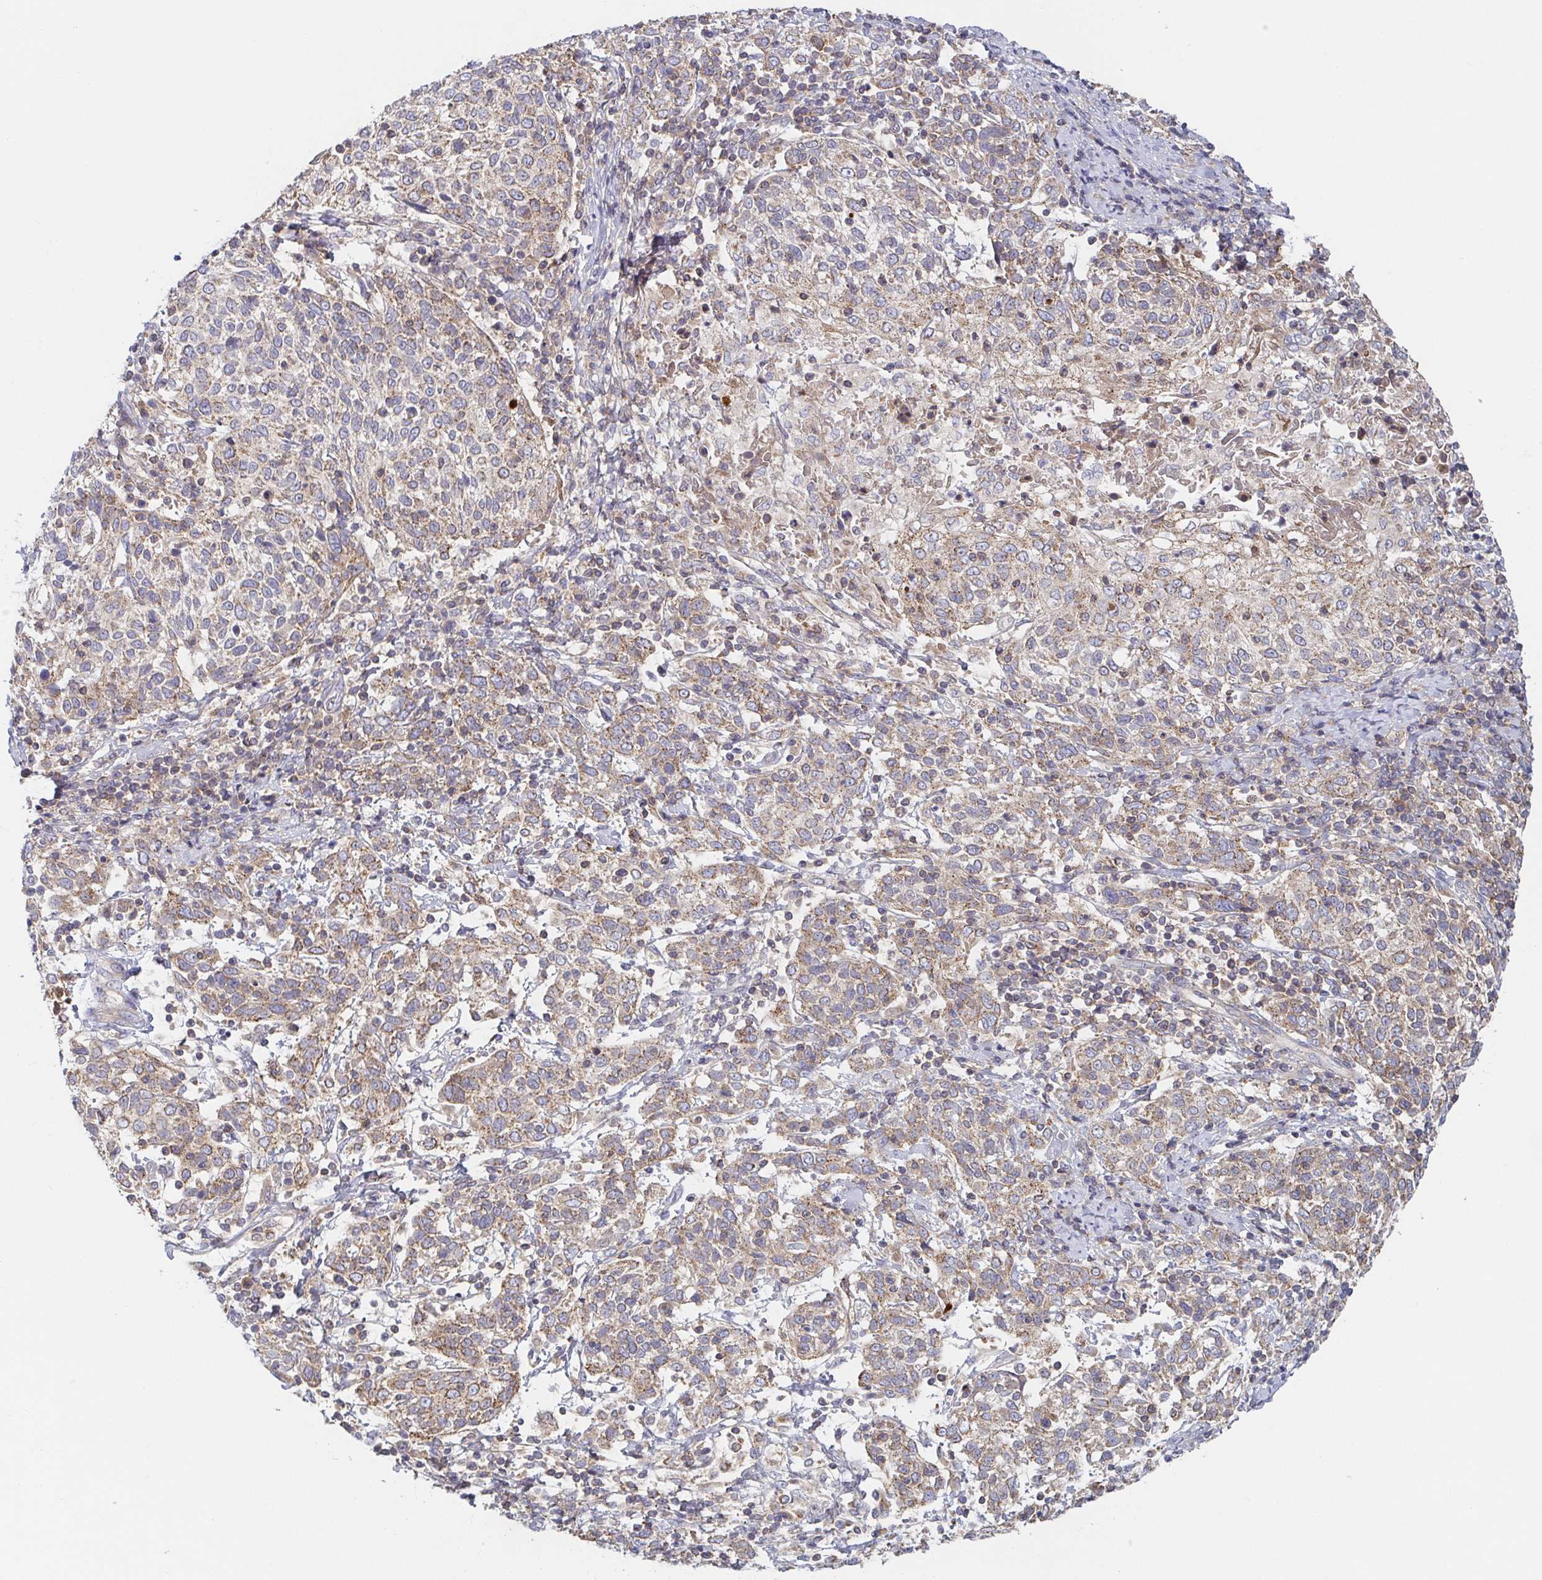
{"staining": {"intensity": "weak", "quantity": ">75%", "location": "cytoplasmic/membranous"}, "tissue": "cervical cancer", "cell_type": "Tumor cells", "image_type": "cancer", "snomed": [{"axis": "morphology", "description": "Squamous cell carcinoma, NOS"}, {"axis": "topography", "description": "Cervix"}], "caption": "Protein staining by immunohistochemistry displays weak cytoplasmic/membranous staining in about >75% of tumor cells in cervical squamous cell carcinoma.", "gene": "TUFT1", "patient": {"sex": "female", "age": 61}}